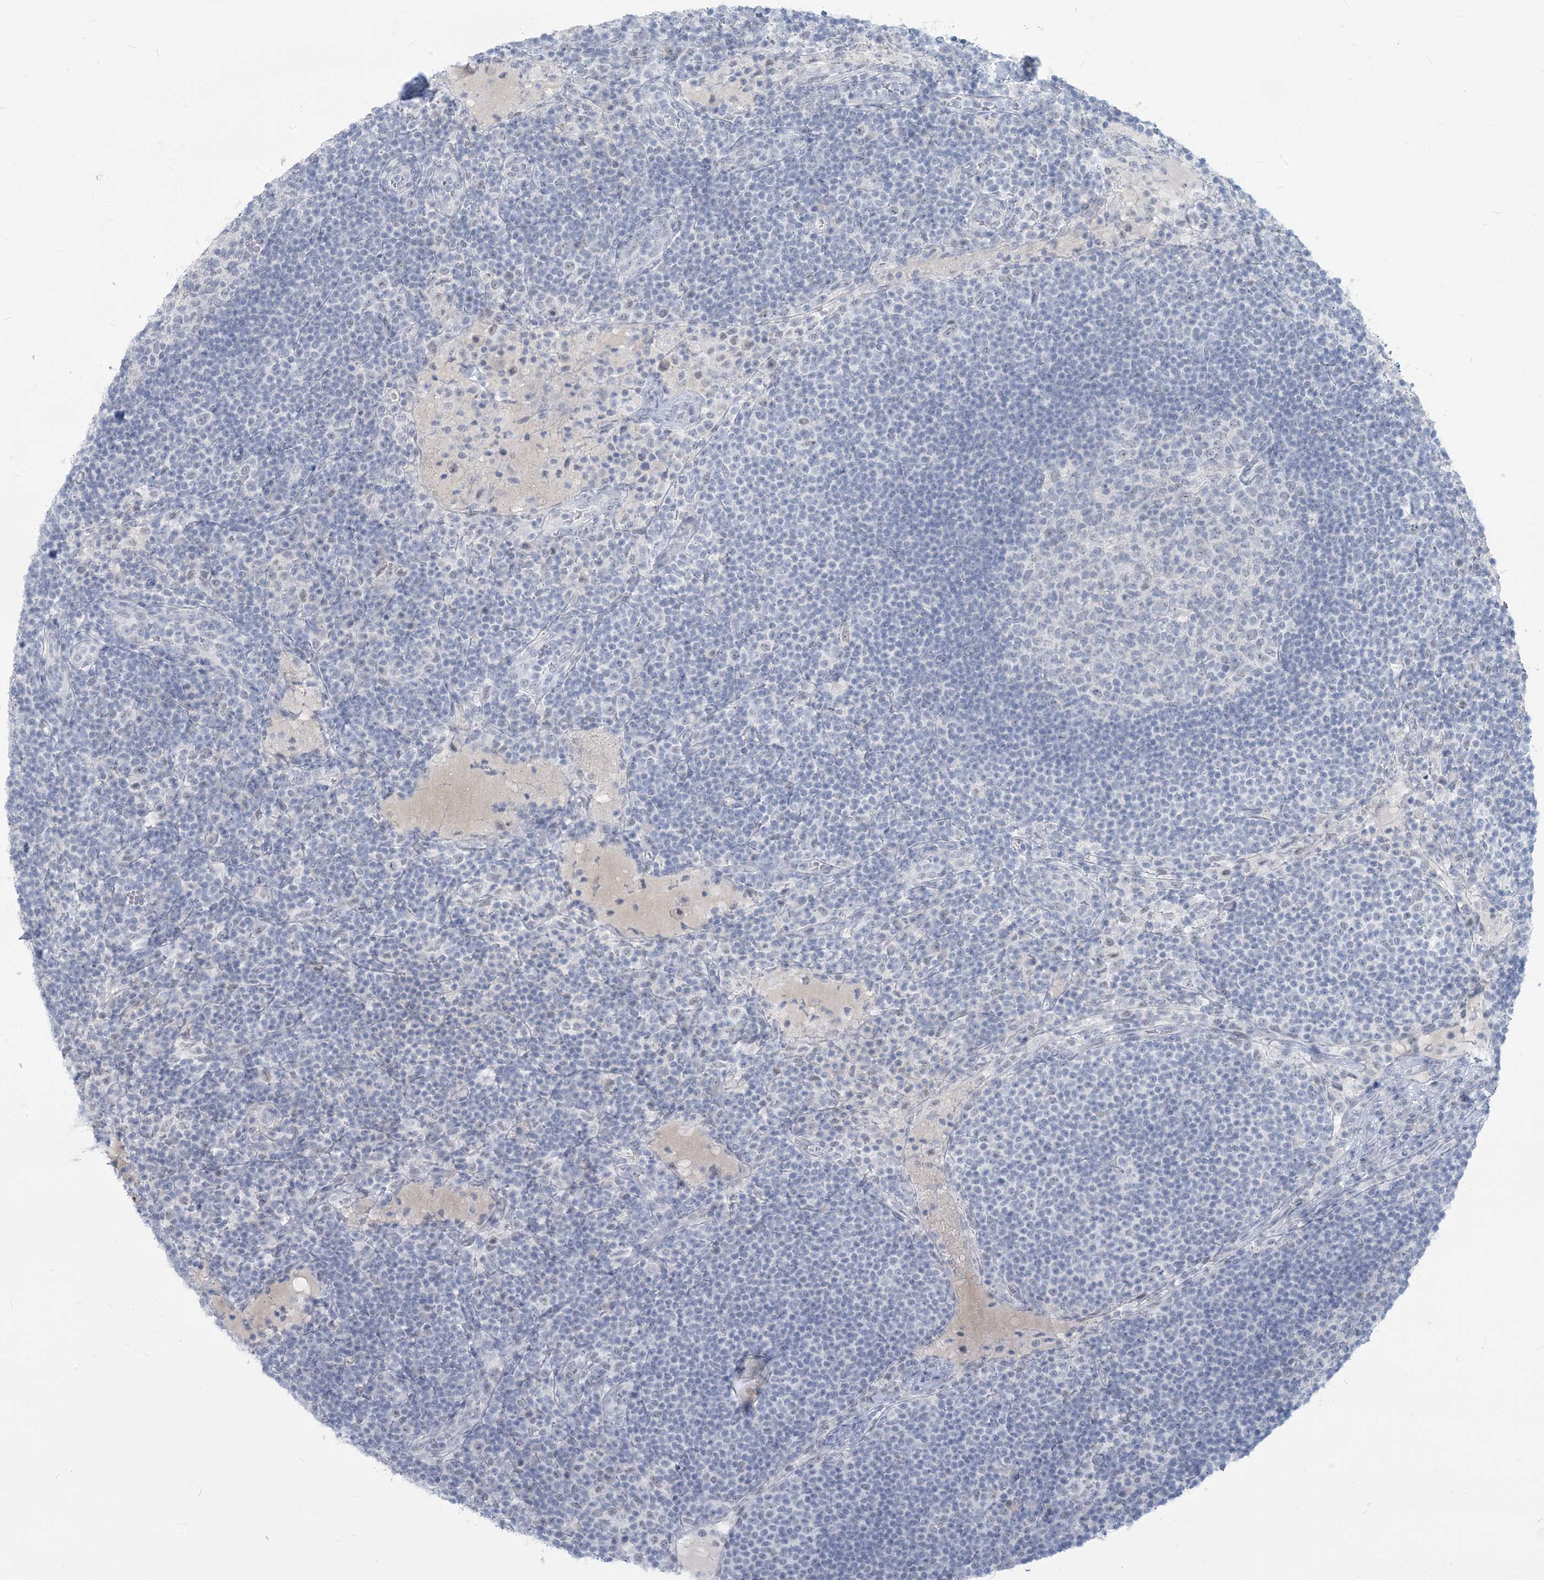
{"staining": {"intensity": "negative", "quantity": "none", "location": "none"}, "tissue": "lymph node", "cell_type": "Germinal center cells", "image_type": "normal", "snomed": [{"axis": "morphology", "description": "Normal tissue, NOS"}, {"axis": "topography", "description": "Lymph node"}], "caption": "IHC histopathology image of unremarkable lymph node: human lymph node stained with DAB exhibits no significant protein expression in germinal center cells. (DAB immunohistochemistry (IHC), high magnification).", "gene": "SCML1", "patient": {"sex": "female", "age": 53}}